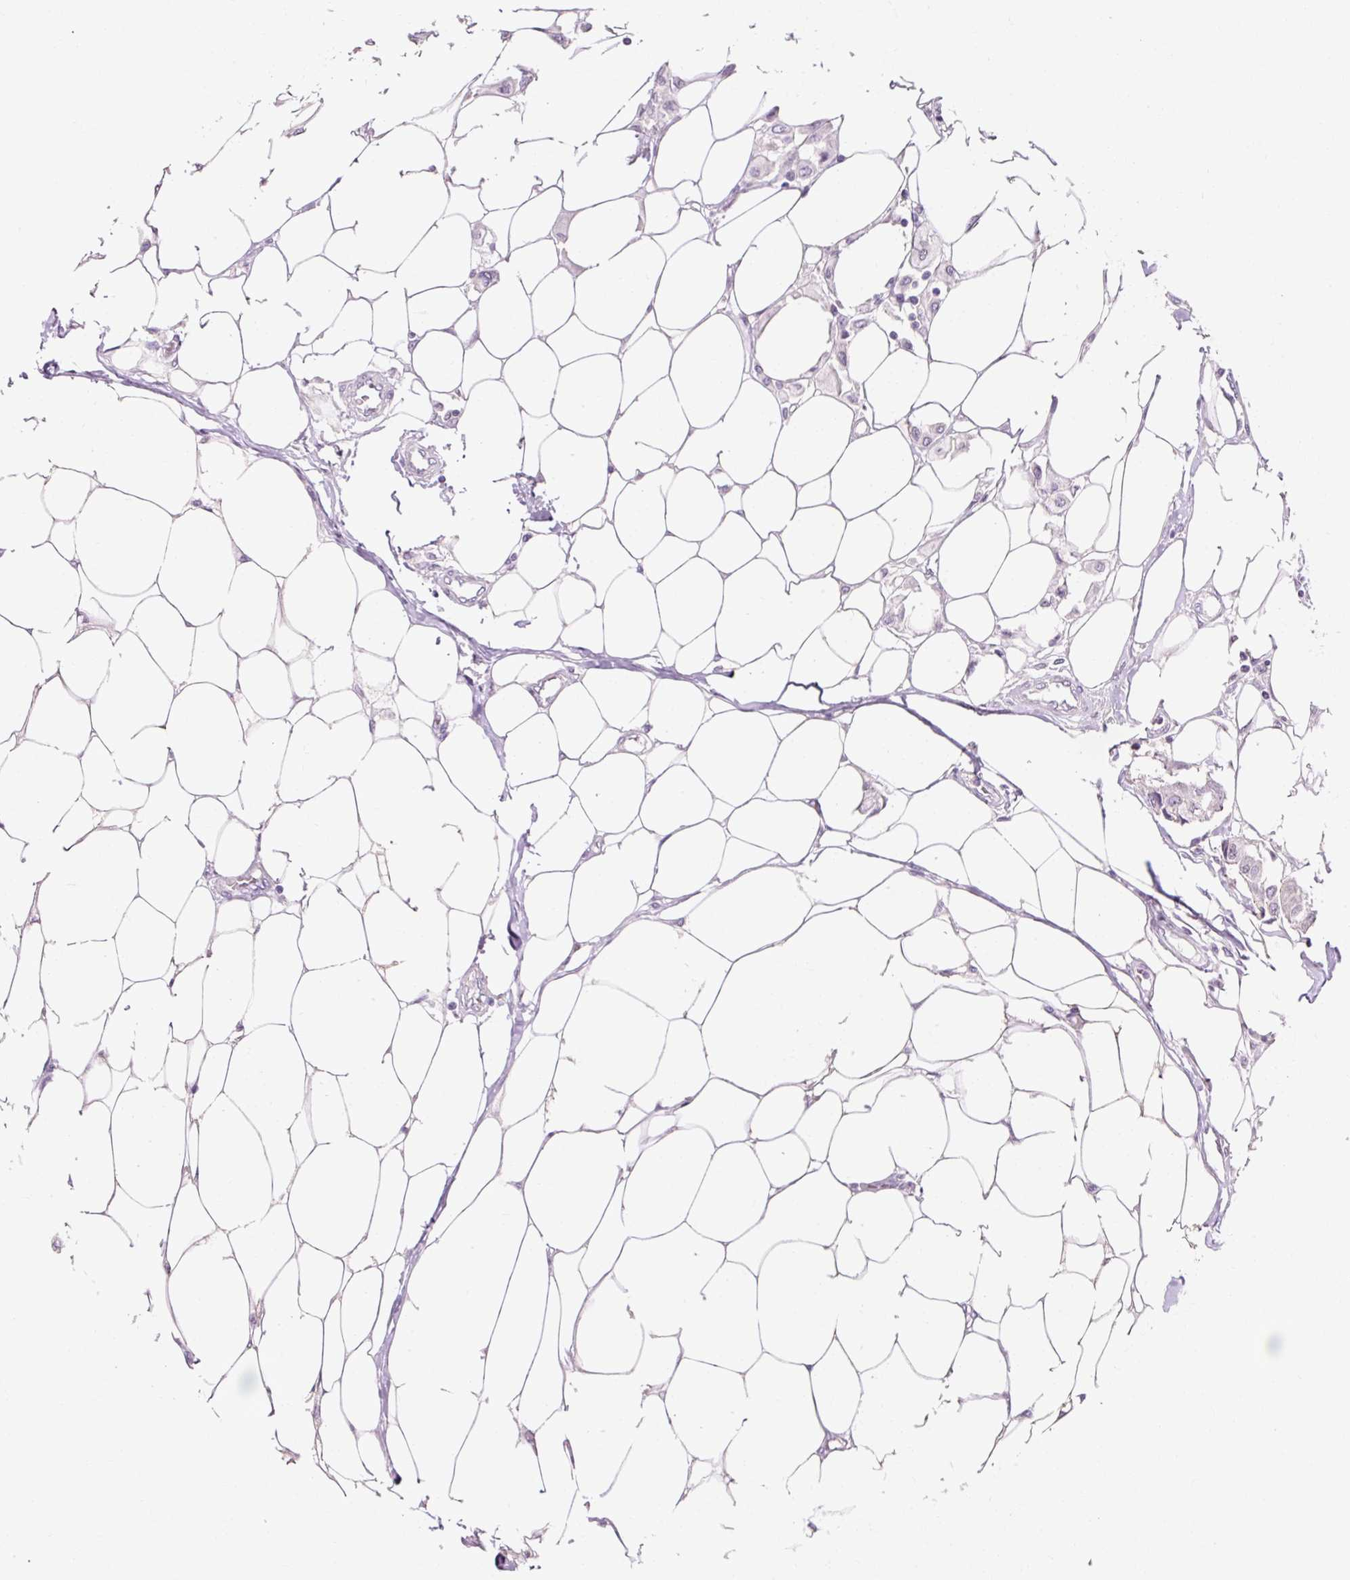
{"staining": {"intensity": "weak", "quantity": "<25%", "location": "nuclear"}, "tissue": "breast cancer", "cell_type": "Tumor cells", "image_type": "cancer", "snomed": [{"axis": "morphology", "description": "Duct carcinoma"}, {"axis": "topography", "description": "Breast"}, {"axis": "topography", "description": "Lymph node"}], "caption": "A histopathology image of breast cancer (invasive ductal carcinoma) stained for a protein reveals no brown staining in tumor cells. (DAB (3,3'-diaminobenzidine) IHC visualized using brightfield microscopy, high magnification).", "gene": "ZNF610", "patient": {"sex": "female", "age": 80}}